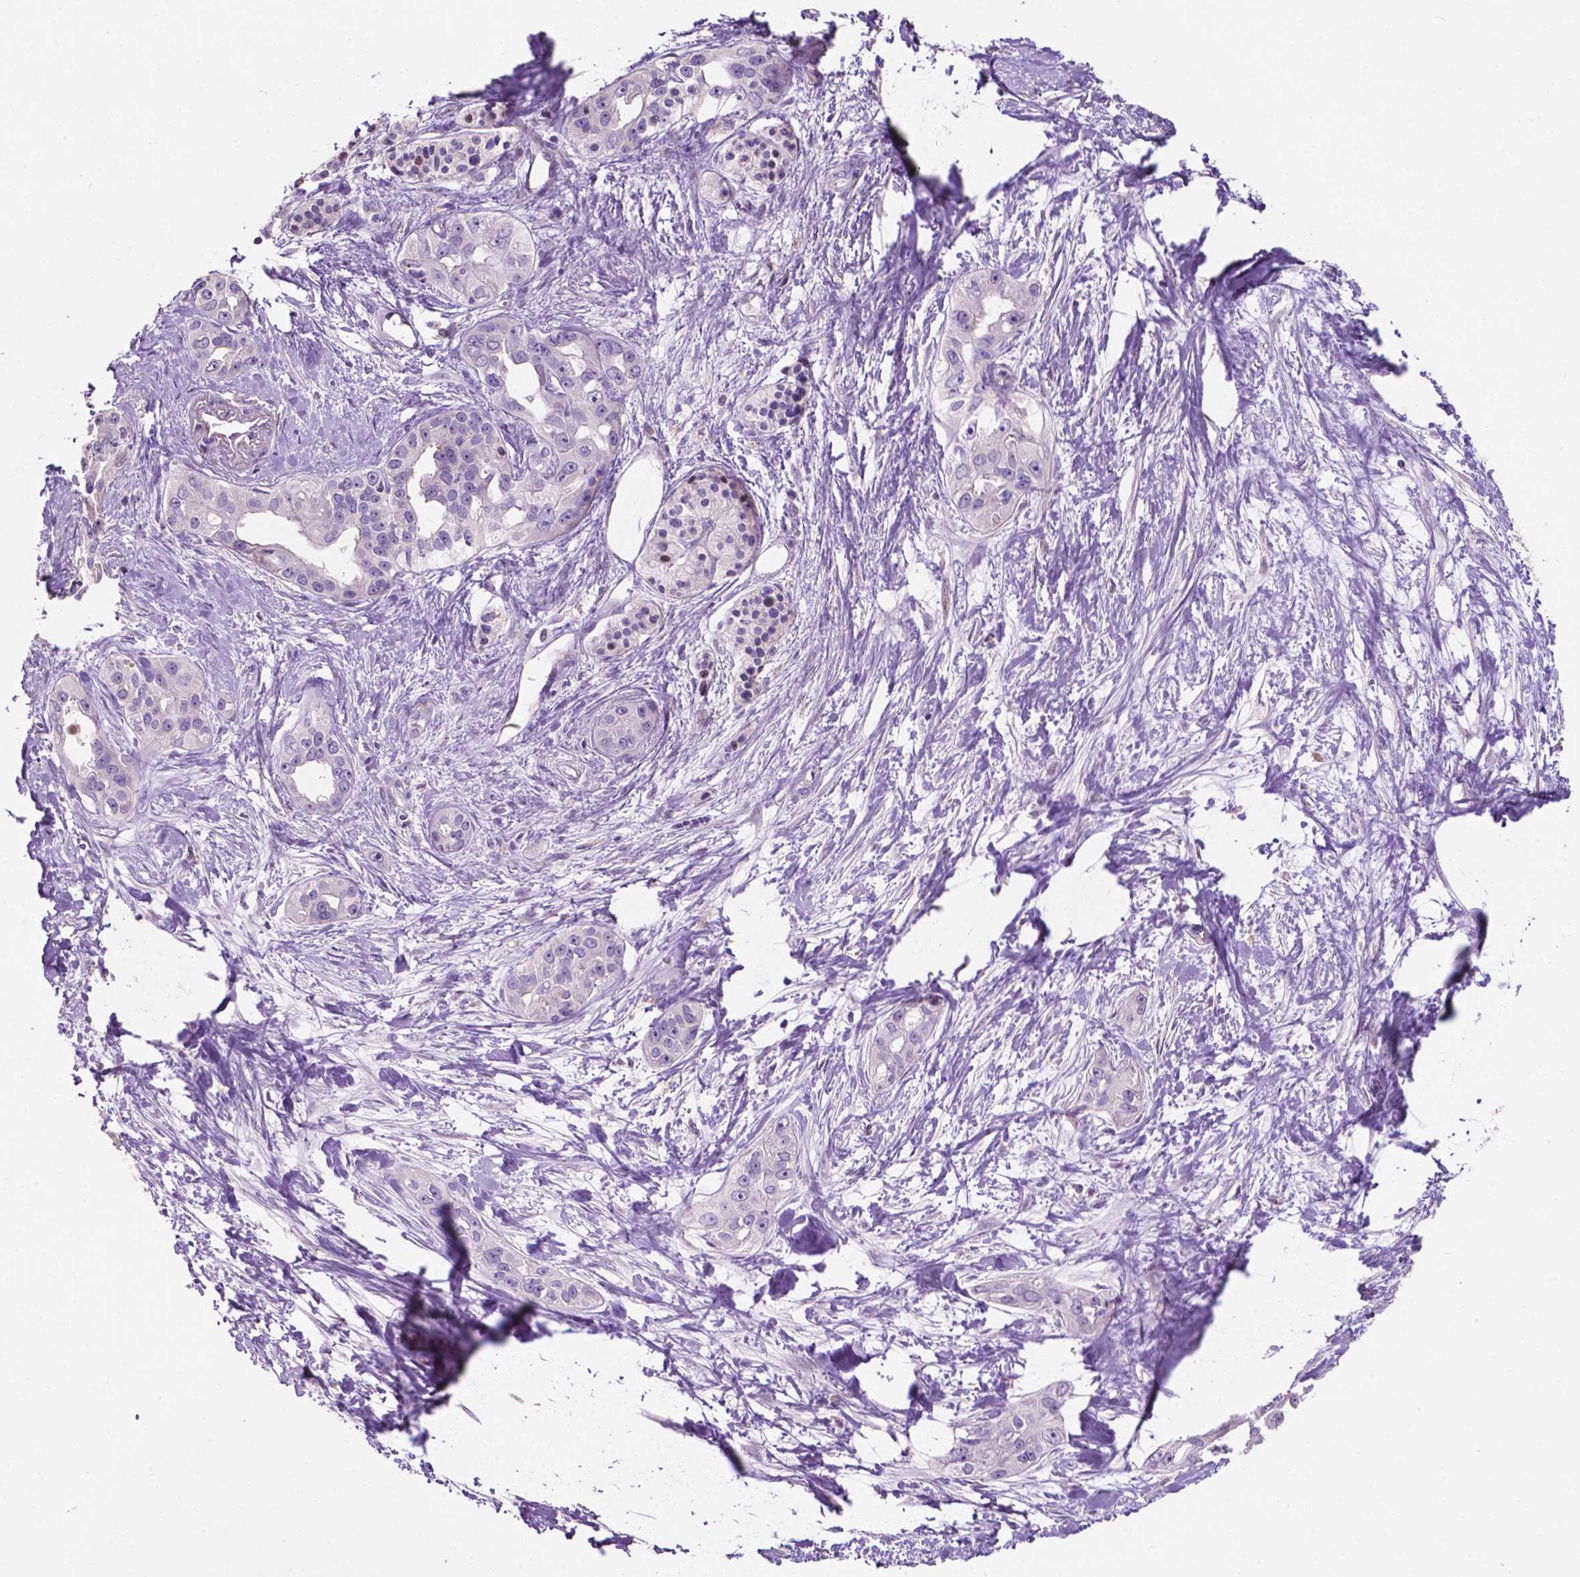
{"staining": {"intensity": "negative", "quantity": "none", "location": "none"}, "tissue": "pancreatic cancer", "cell_type": "Tumor cells", "image_type": "cancer", "snomed": [{"axis": "morphology", "description": "Adenocarcinoma, NOS"}, {"axis": "topography", "description": "Pancreas"}], "caption": "A high-resolution histopathology image shows immunohistochemistry (IHC) staining of pancreatic cancer (adenocarcinoma), which shows no significant staining in tumor cells.", "gene": "CLDN17", "patient": {"sex": "female", "age": 50}}